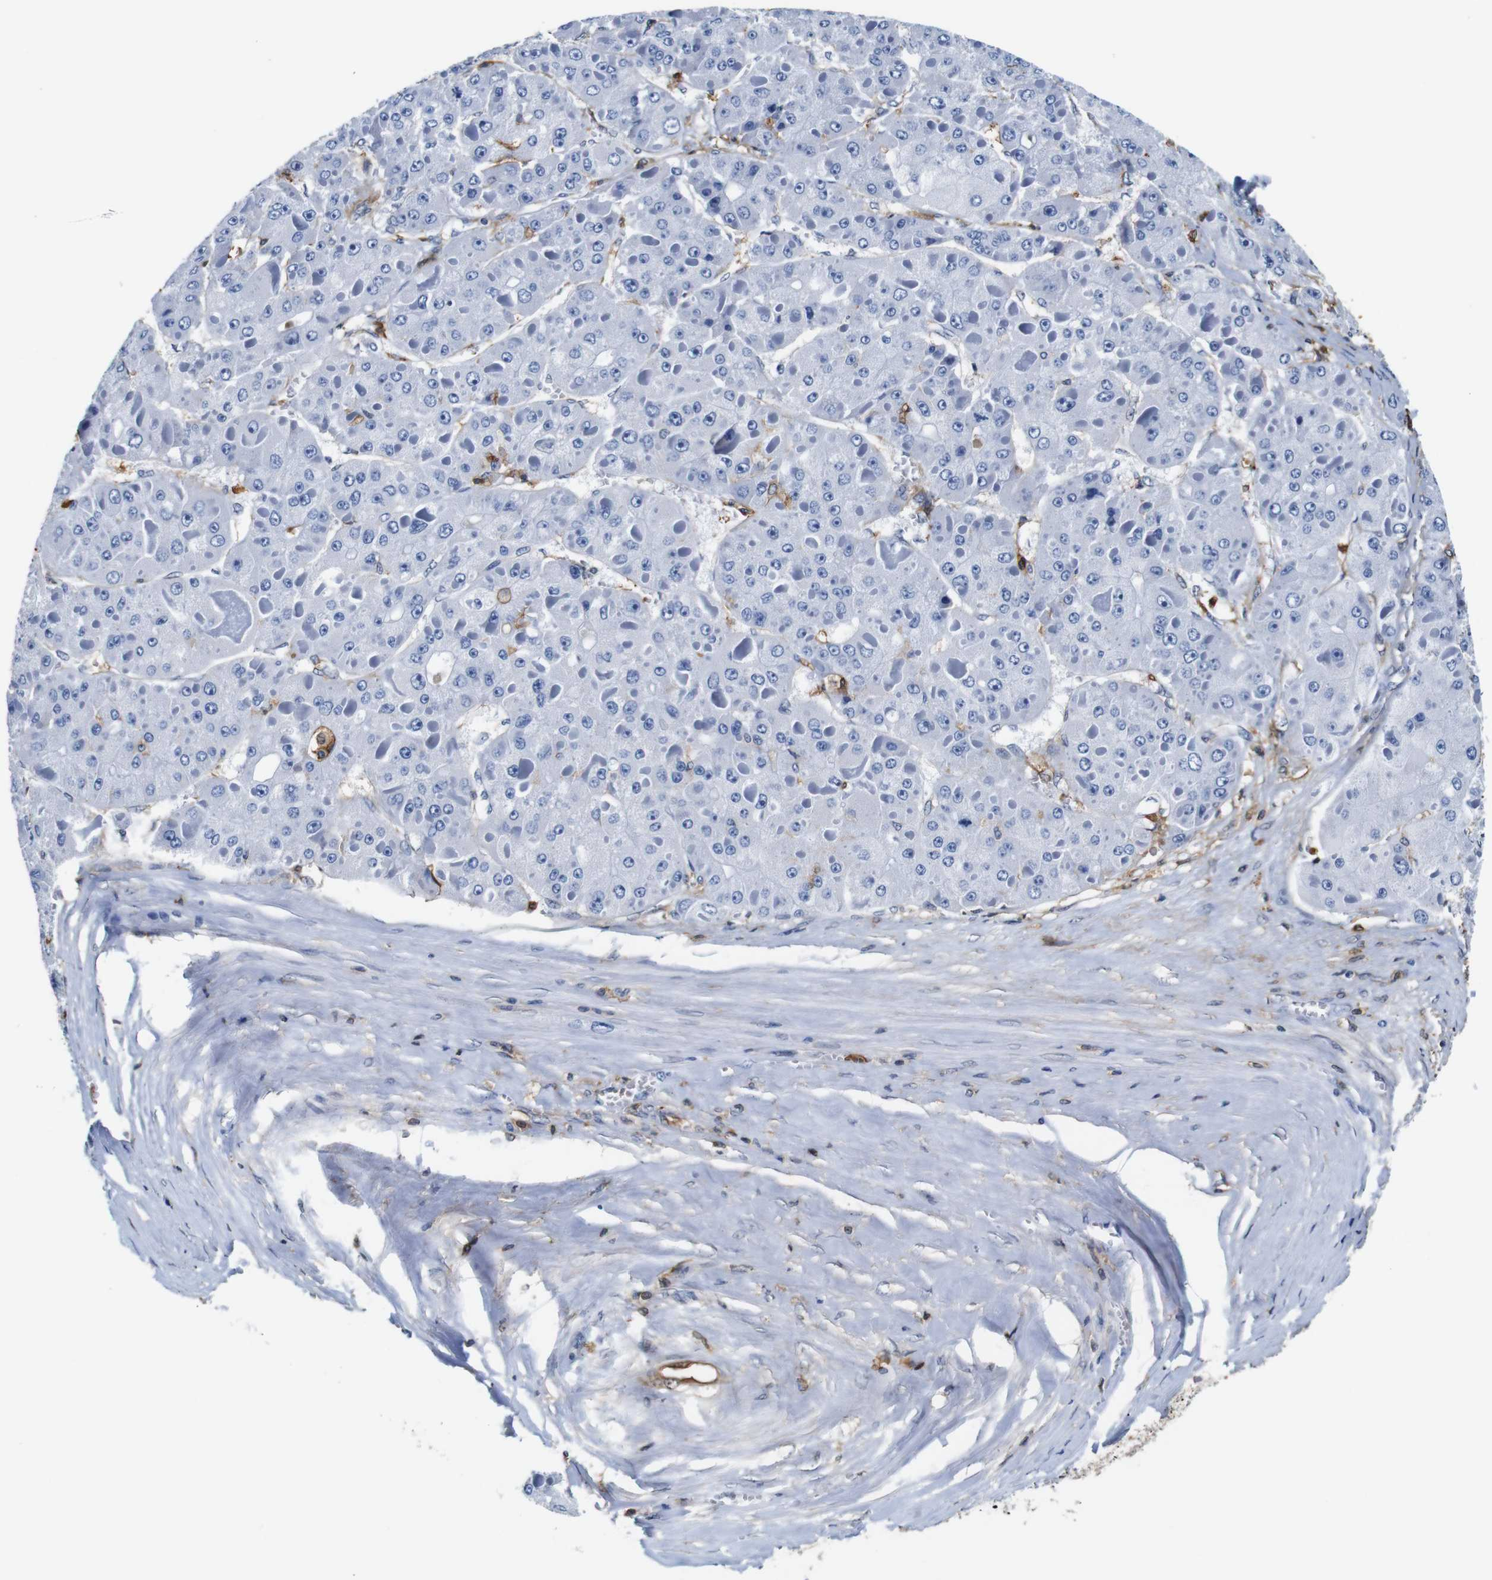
{"staining": {"intensity": "negative", "quantity": "none", "location": "none"}, "tissue": "liver cancer", "cell_type": "Tumor cells", "image_type": "cancer", "snomed": [{"axis": "morphology", "description": "Carcinoma, Hepatocellular, NOS"}, {"axis": "topography", "description": "Liver"}], "caption": "A high-resolution micrograph shows IHC staining of hepatocellular carcinoma (liver), which demonstrates no significant positivity in tumor cells.", "gene": "ANXA1", "patient": {"sex": "female", "age": 73}}